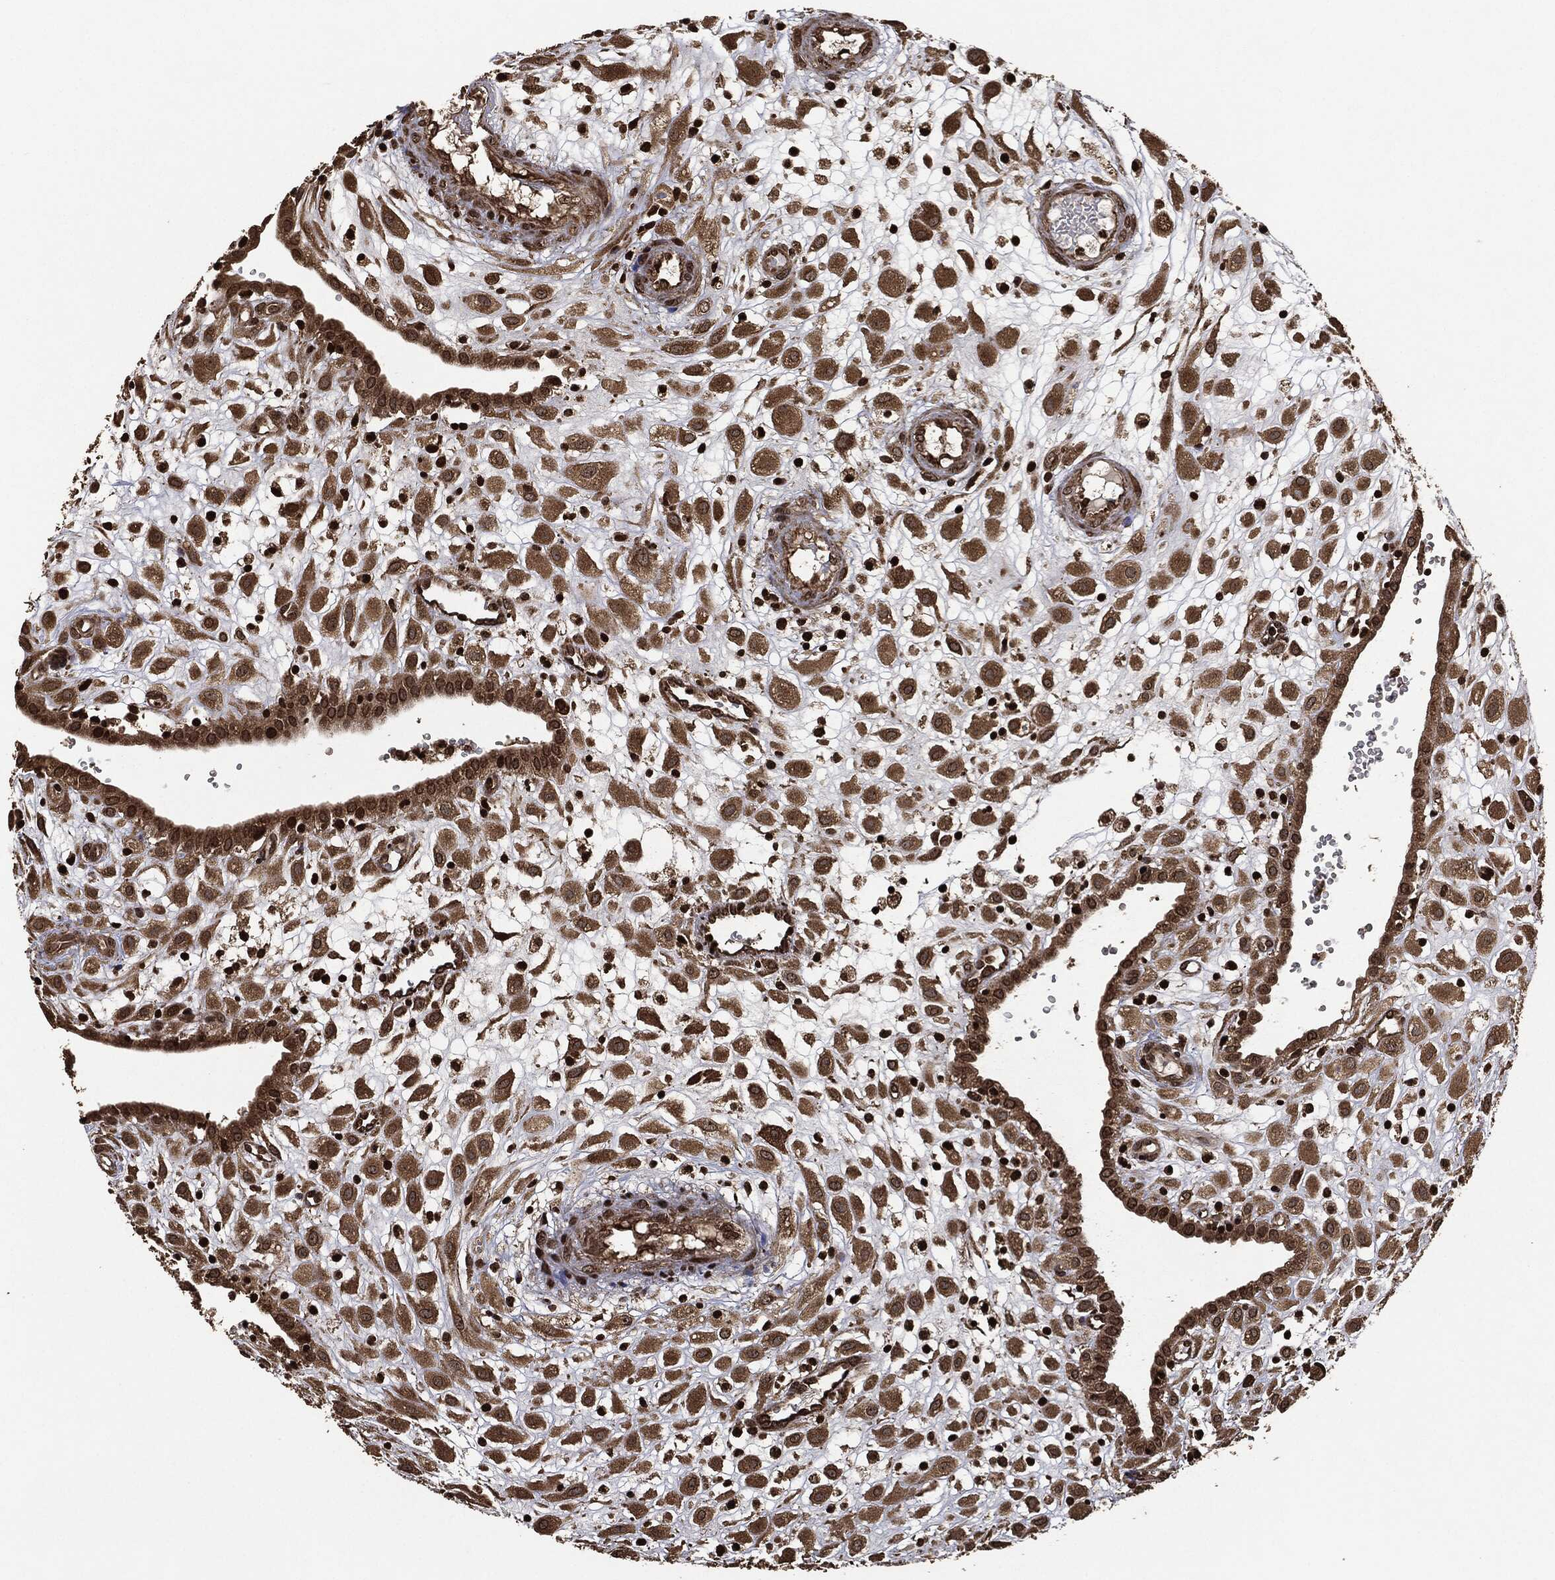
{"staining": {"intensity": "moderate", "quantity": ">75%", "location": "cytoplasmic/membranous,nuclear"}, "tissue": "placenta", "cell_type": "Decidual cells", "image_type": "normal", "snomed": [{"axis": "morphology", "description": "Normal tissue, NOS"}, {"axis": "topography", "description": "Placenta"}], "caption": "Decidual cells show medium levels of moderate cytoplasmic/membranous,nuclear expression in approximately >75% of cells in benign placenta.", "gene": "PDK1", "patient": {"sex": "female", "age": 24}}